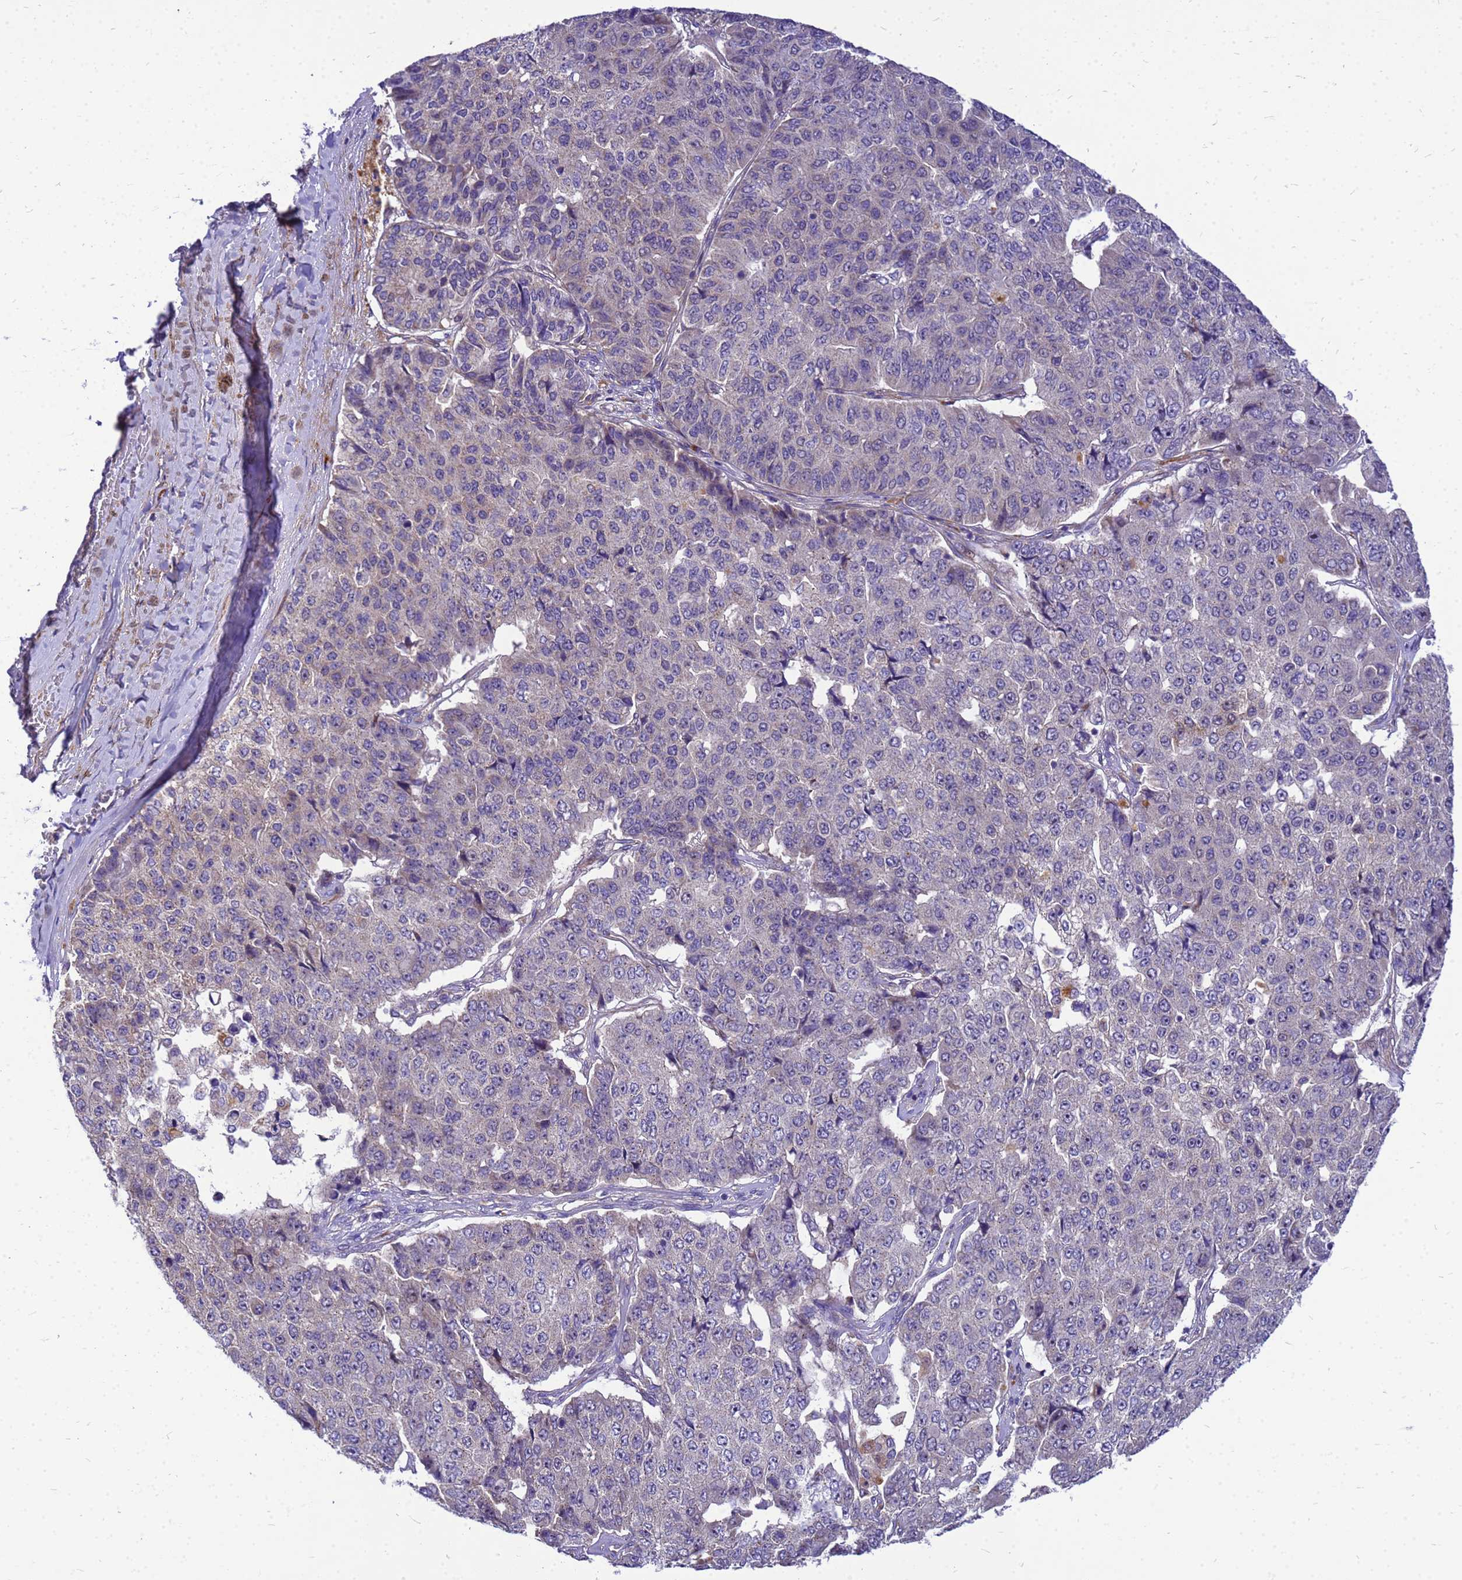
{"staining": {"intensity": "negative", "quantity": "none", "location": "none"}, "tissue": "pancreatic cancer", "cell_type": "Tumor cells", "image_type": "cancer", "snomed": [{"axis": "morphology", "description": "Adenocarcinoma, NOS"}, {"axis": "topography", "description": "Pancreas"}], "caption": "A micrograph of human pancreatic adenocarcinoma is negative for staining in tumor cells.", "gene": "POP7", "patient": {"sex": "male", "age": 50}}